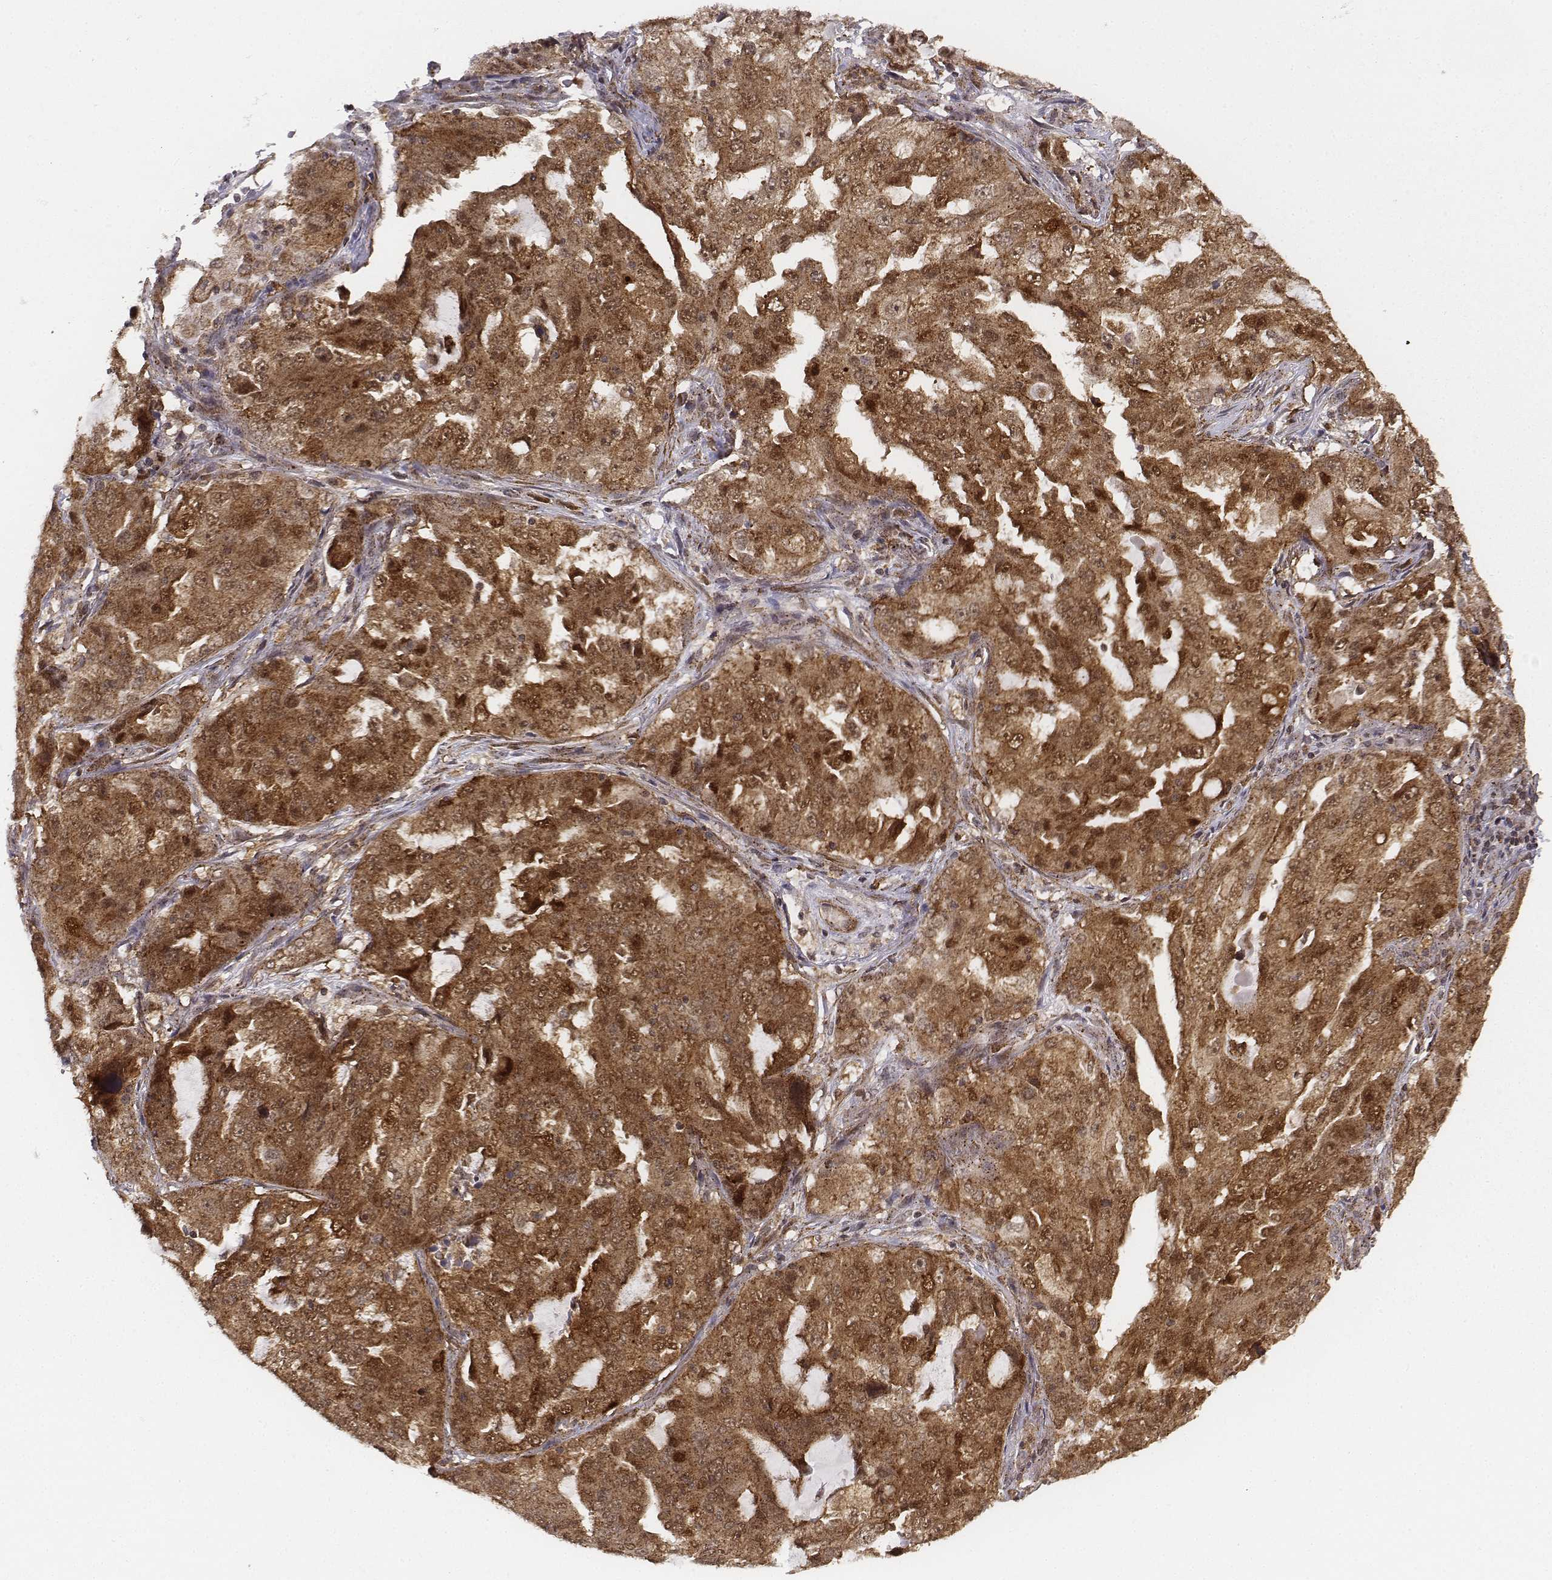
{"staining": {"intensity": "moderate", "quantity": ">75%", "location": "cytoplasmic/membranous,nuclear"}, "tissue": "lung cancer", "cell_type": "Tumor cells", "image_type": "cancer", "snomed": [{"axis": "morphology", "description": "Adenocarcinoma, NOS"}, {"axis": "topography", "description": "Lung"}], "caption": "Immunohistochemistry (IHC) (DAB (3,3'-diaminobenzidine)) staining of human adenocarcinoma (lung) reveals moderate cytoplasmic/membranous and nuclear protein positivity in about >75% of tumor cells. (IHC, brightfield microscopy, high magnification).", "gene": "ZFYVE19", "patient": {"sex": "female", "age": 61}}